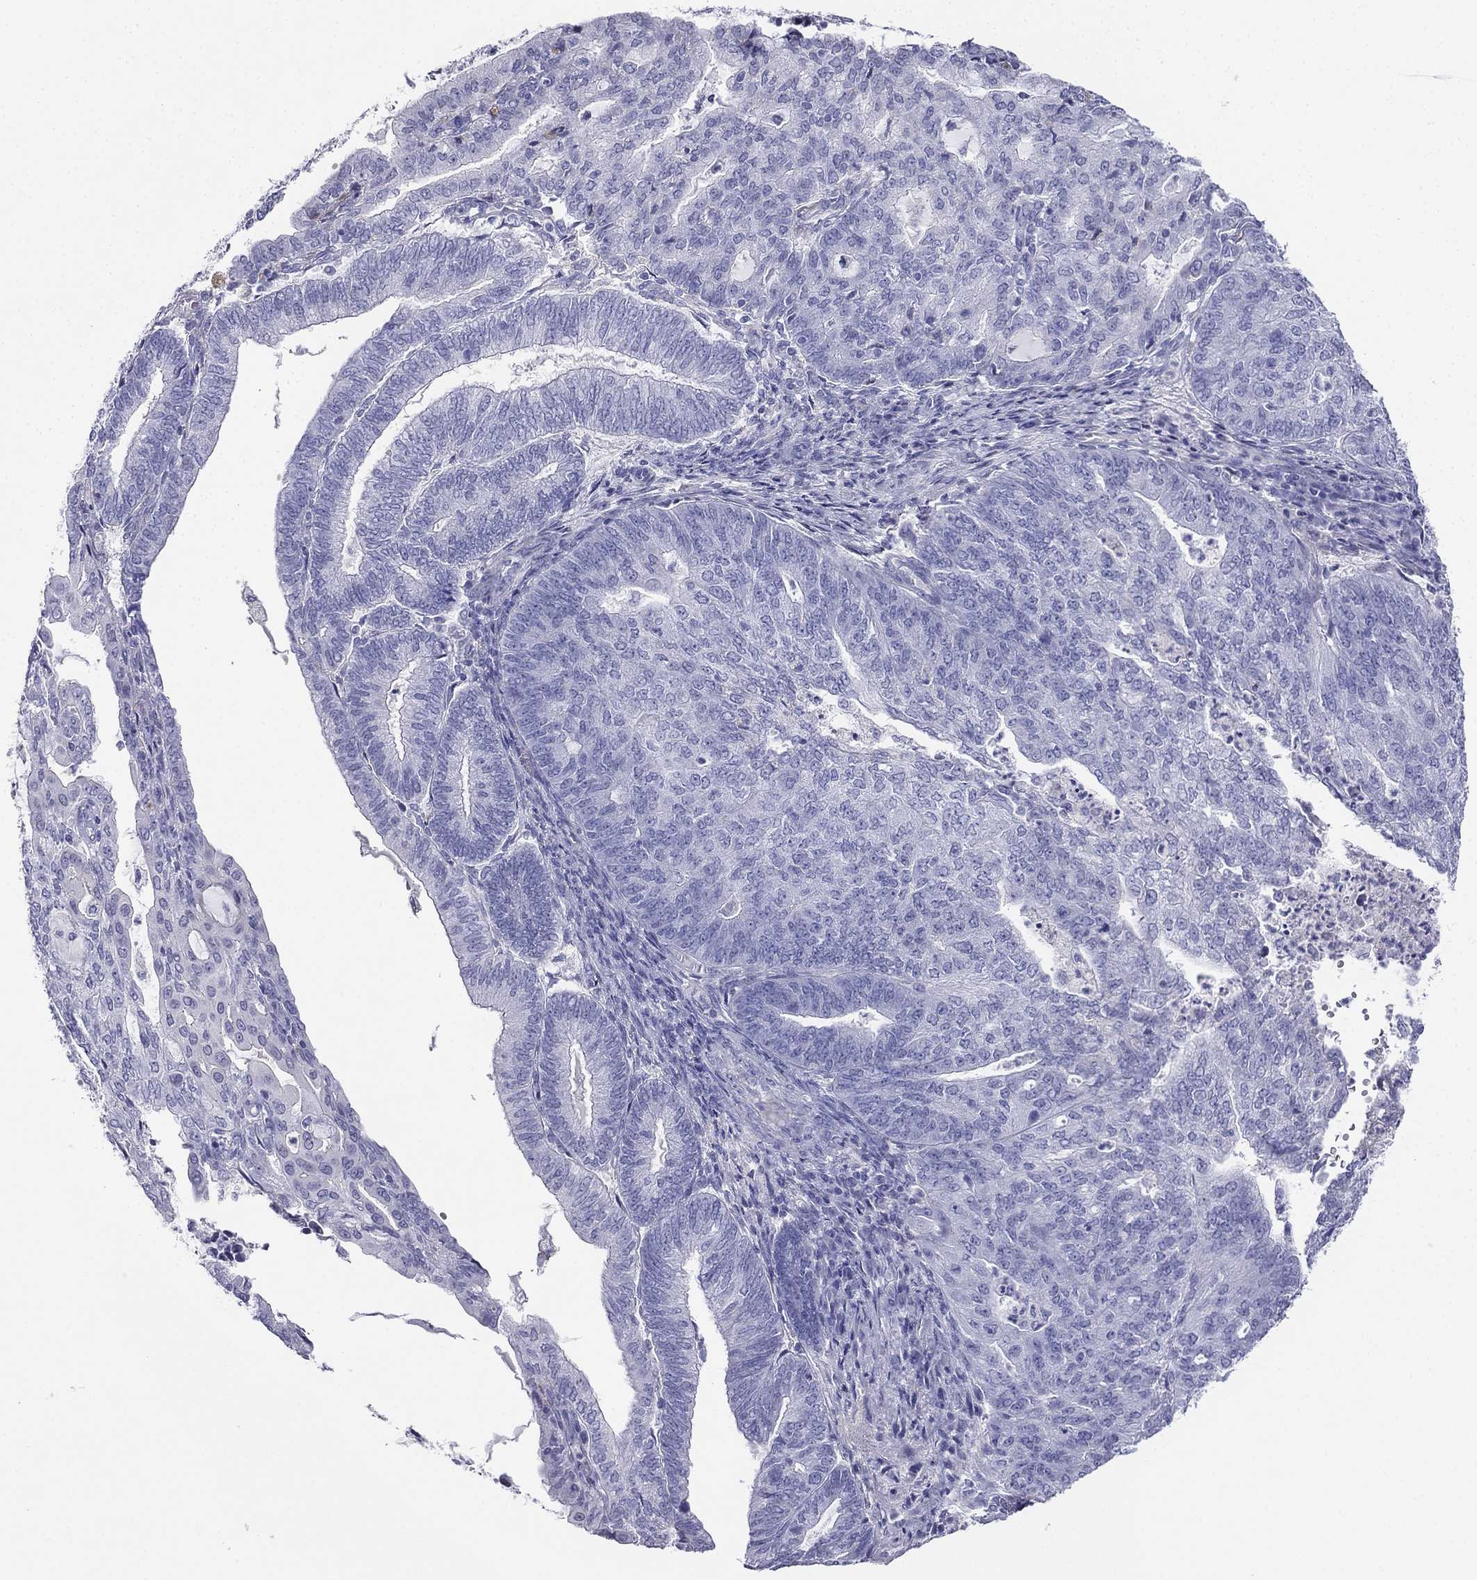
{"staining": {"intensity": "negative", "quantity": "none", "location": "none"}, "tissue": "endometrial cancer", "cell_type": "Tumor cells", "image_type": "cancer", "snomed": [{"axis": "morphology", "description": "Adenocarcinoma, NOS"}, {"axis": "topography", "description": "Endometrium"}], "caption": "Protein analysis of endometrial adenocarcinoma displays no significant expression in tumor cells.", "gene": "ALOXE3", "patient": {"sex": "female", "age": 82}}